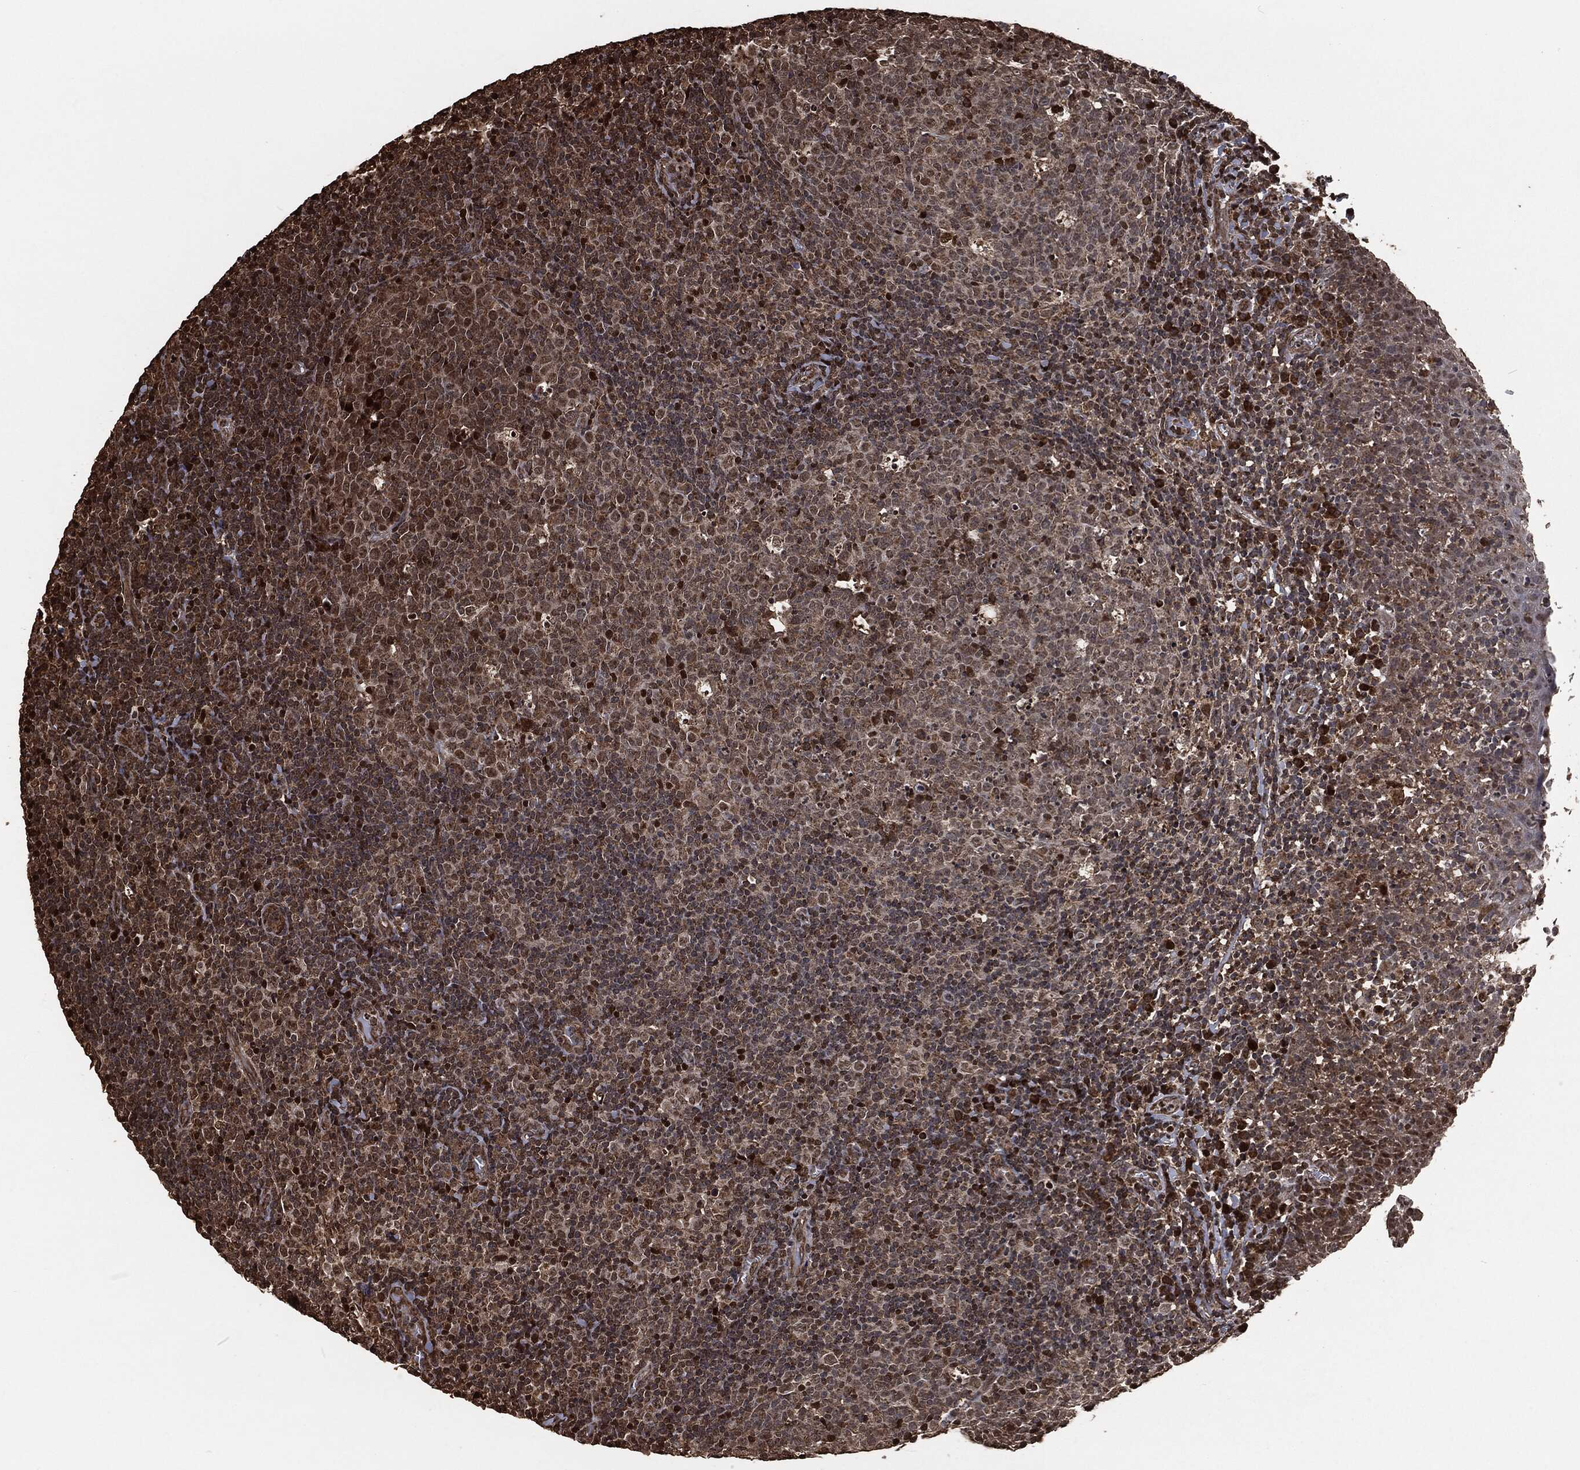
{"staining": {"intensity": "strong", "quantity": "<25%", "location": "nuclear"}, "tissue": "tonsil", "cell_type": "Germinal center cells", "image_type": "normal", "snomed": [{"axis": "morphology", "description": "Normal tissue, NOS"}, {"axis": "topography", "description": "Tonsil"}], "caption": "Germinal center cells demonstrate strong nuclear positivity in approximately <25% of cells in benign tonsil.", "gene": "SNAI1", "patient": {"sex": "female", "age": 5}}